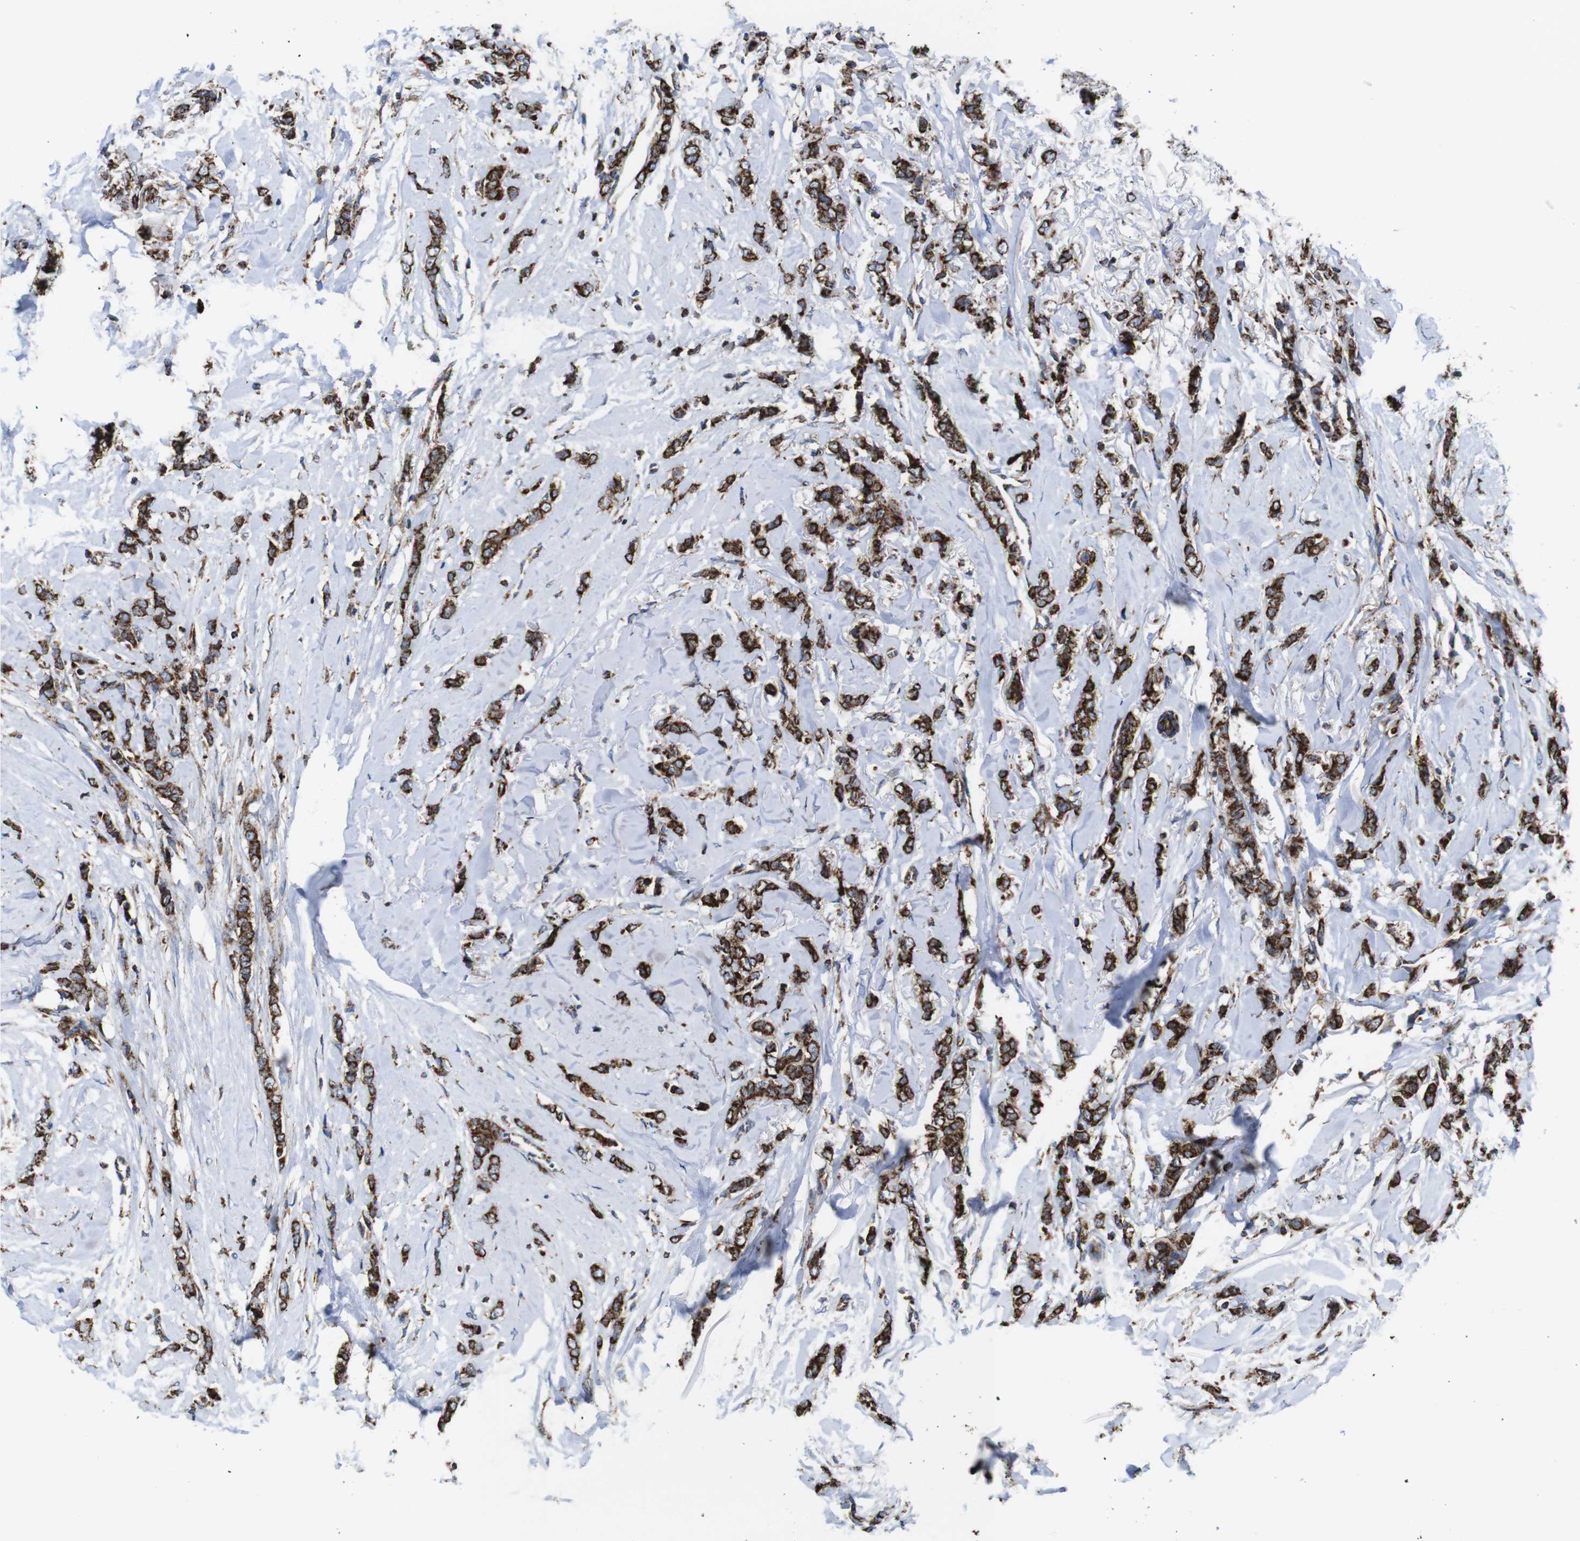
{"staining": {"intensity": "moderate", "quantity": ">75%", "location": "cytoplasmic/membranous"}, "tissue": "breast cancer", "cell_type": "Tumor cells", "image_type": "cancer", "snomed": [{"axis": "morphology", "description": "Lobular carcinoma"}, {"axis": "topography", "description": "Skin"}, {"axis": "topography", "description": "Breast"}], "caption": "Breast lobular carcinoma stained with a brown dye shows moderate cytoplasmic/membranous positive staining in about >75% of tumor cells.", "gene": "HK1", "patient": {"sex": "female", "age": 46}}